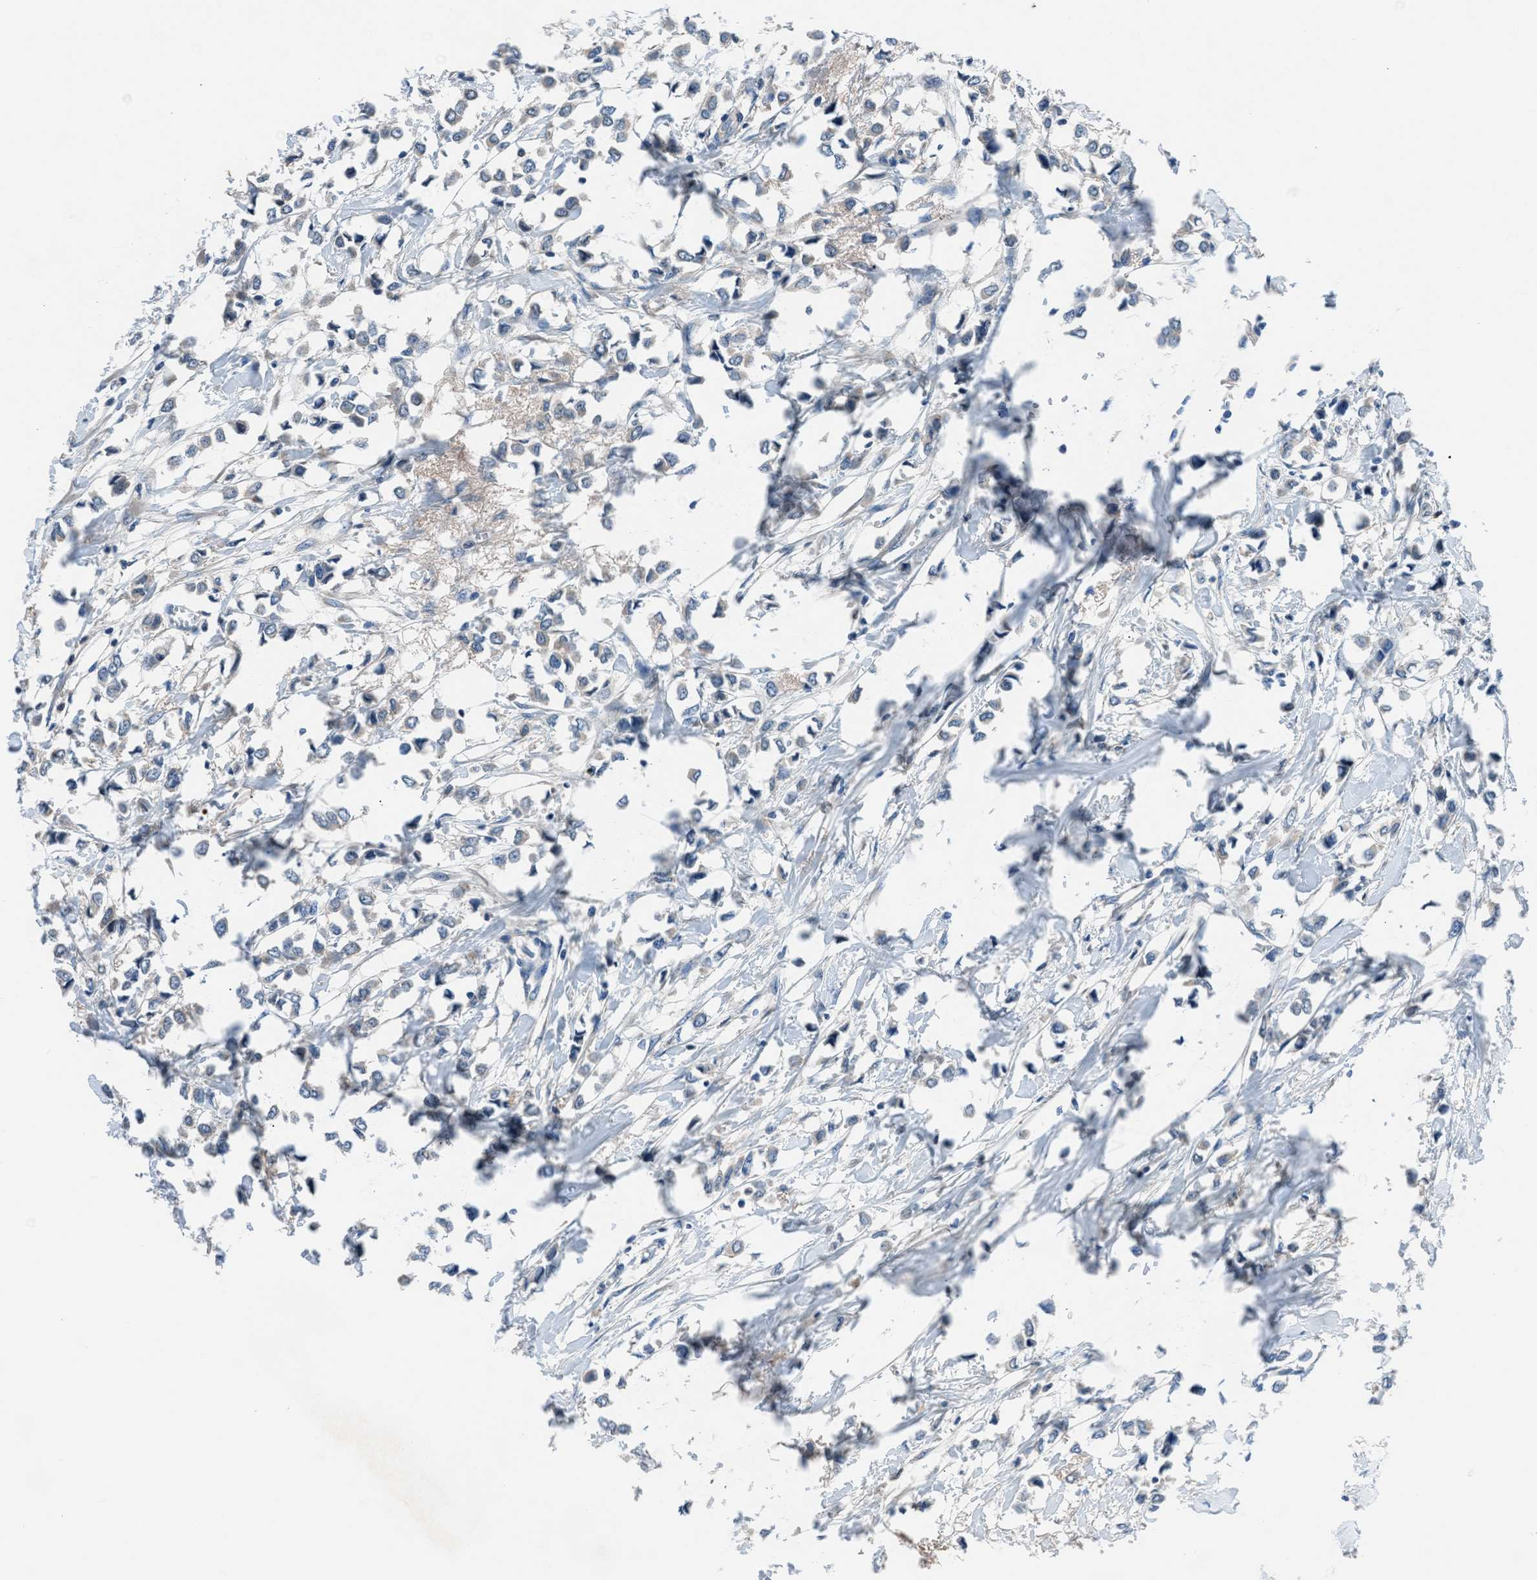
{"staining": {"intensity": "weak", "quantity": "<25%", "location": "cytoplasmic/membranous"}, "tissue": "breast cancer", "cell_type": "Tumor cells", "image_type": "cancer", "snomed": [{"axis": "morphology", "description": "Lobular carcinoma"}, {"axis": "topography", "description": "Breast"}], "caption": "IHC micrograph of neoplastic tissue: breast lobular carcinoma stained with DAB exhibits no significant protein positivity in tumor cells. (Immunohistochemistry, brightfield microscopy, high magnification).", "gene": "SLC38A6", "patient": {"sex": "female", "age": 51}}